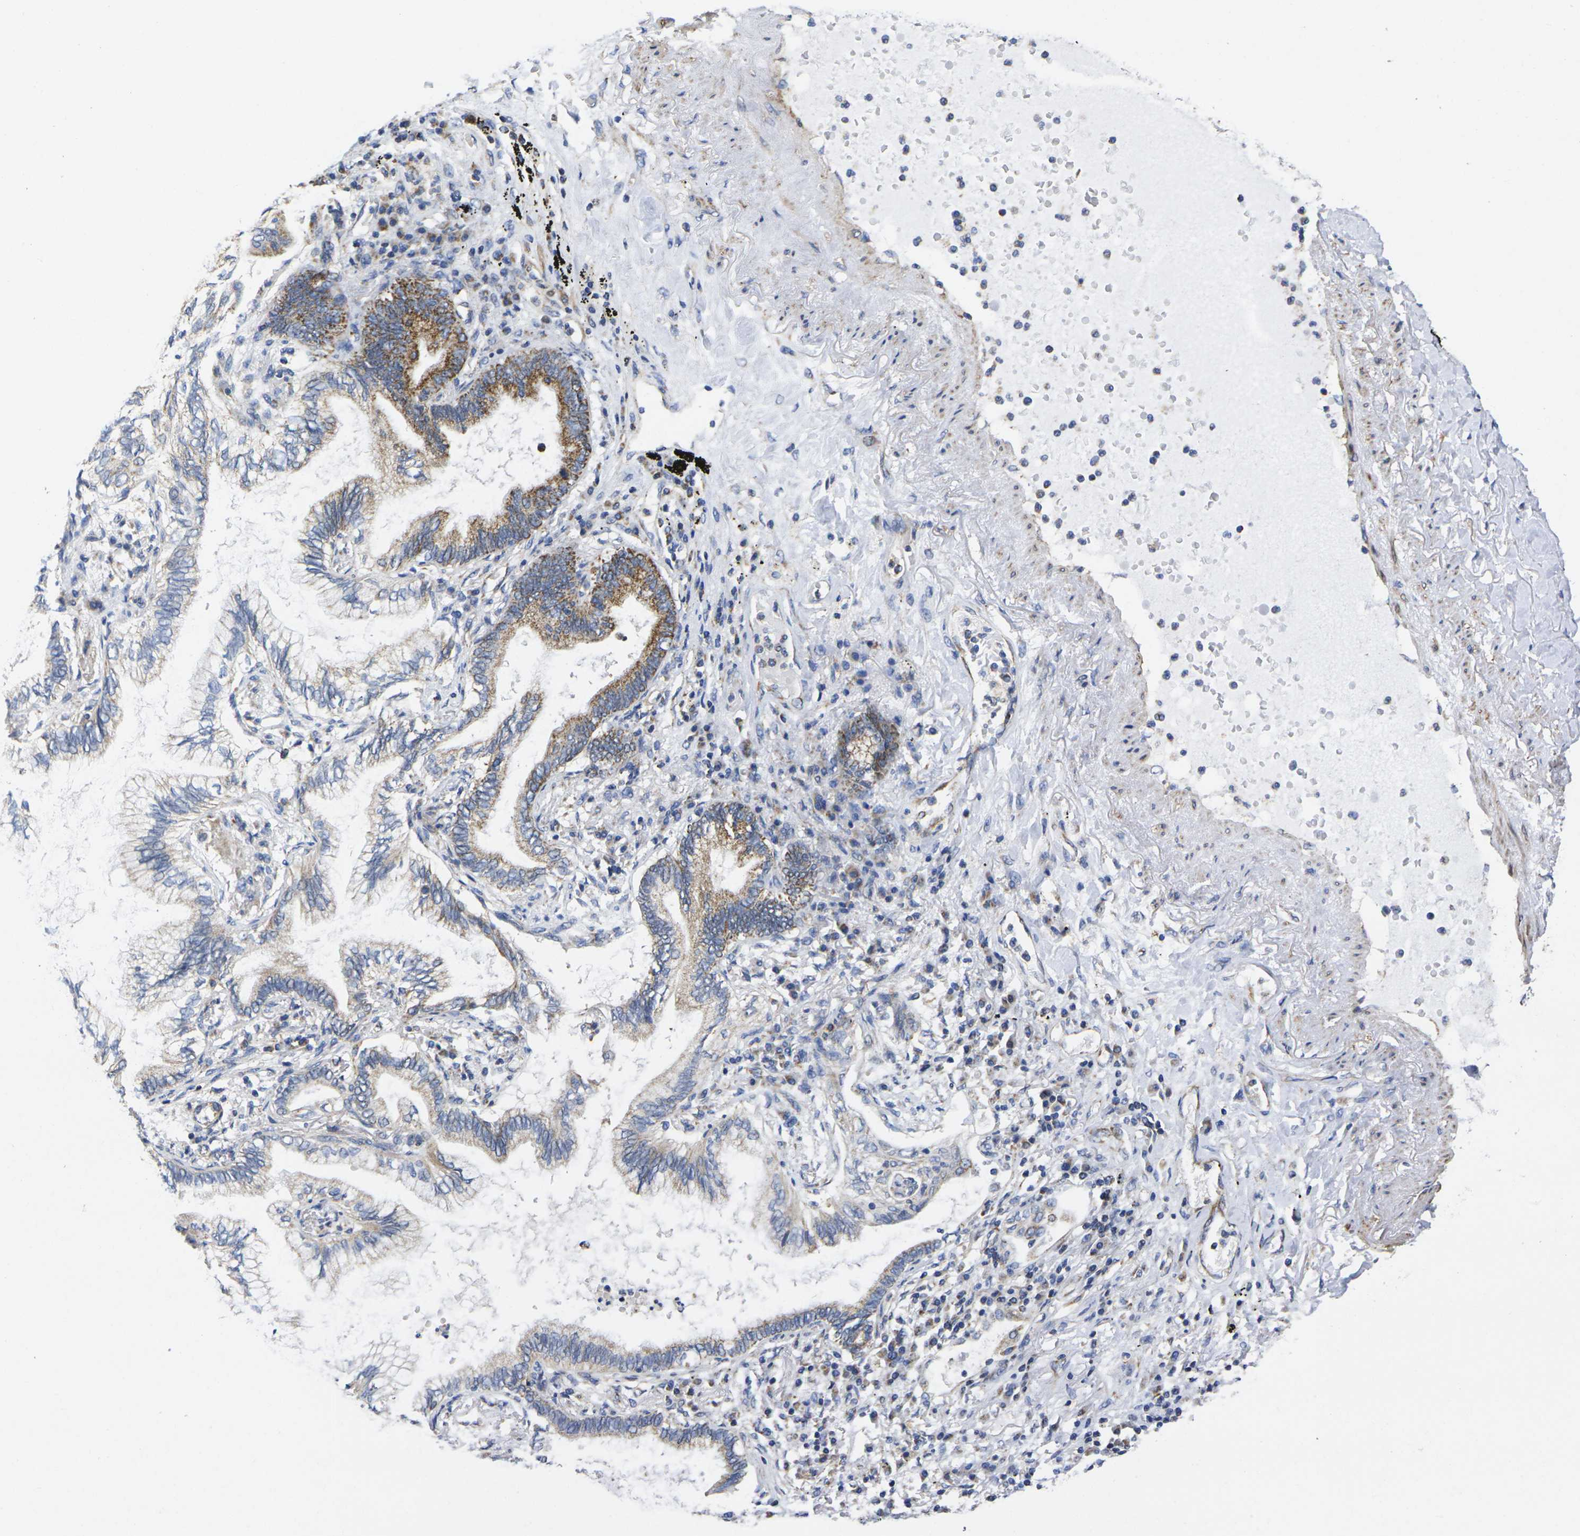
{"staining": {"intensity": "strong", "quantity": "<25%", "location": "cytoplasmic/membranous"}, "tissue": "lung cancer", "cell_type": "Tumor cells", "image_type": "cancer", "snomed": [{"axis": "morphology", "description": "Normal tissue, NOS"}, {"axis": "morphology", "description": "Adenocarcinoma, NOS"}, {"axis": "topography", "description": "Bronchus"}, {"axis": "topography", "description": "Lung"}], "caption": "Immunohistochemical staining of lung cancer displays strong cytoplasmic/membranous protein expression in approximately <25% of tumor cells.", "gene": "P2RY11", "patient": {"sex": "female", "age": 70}}